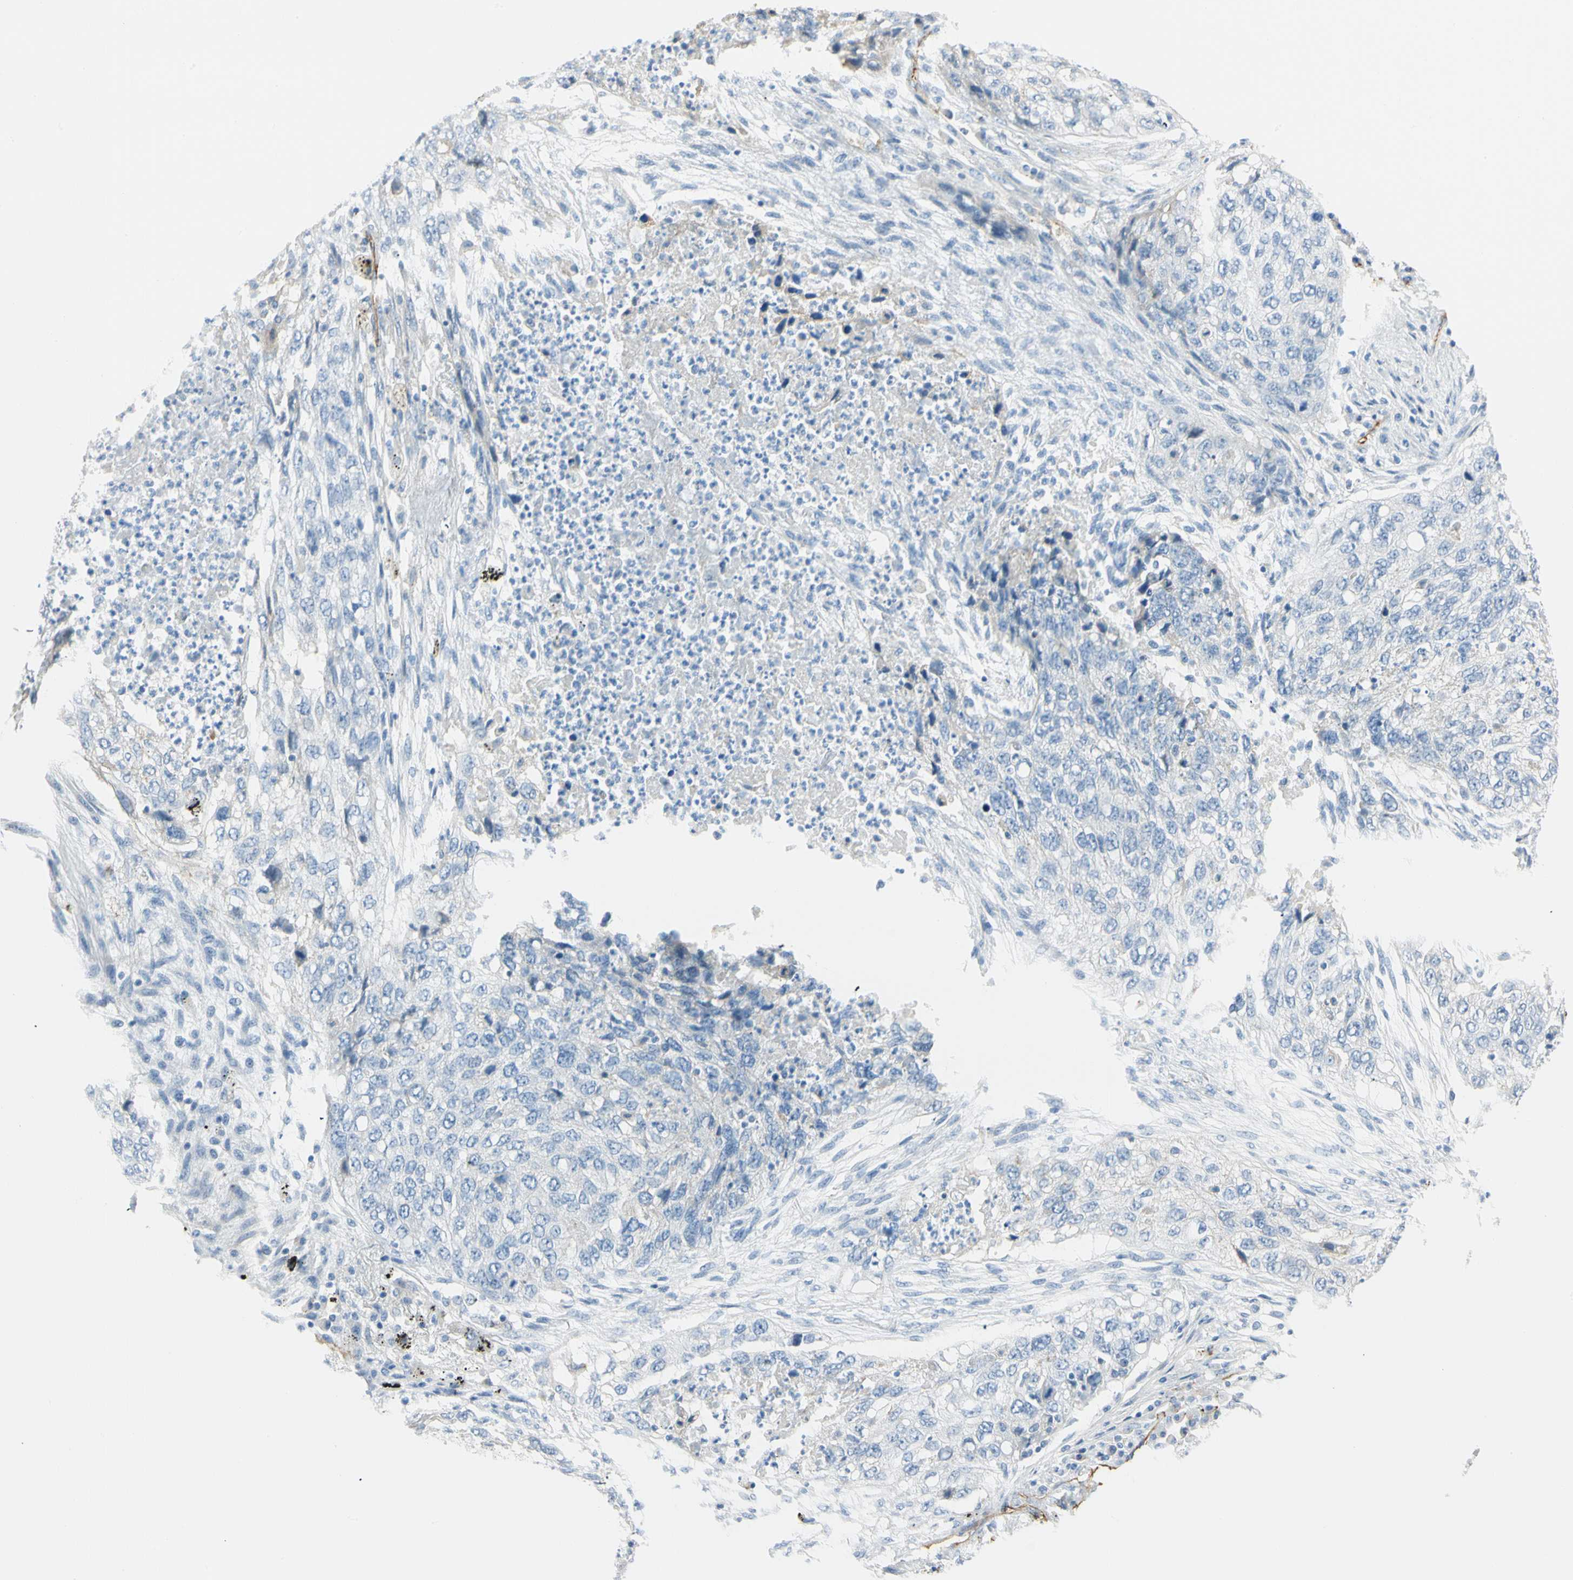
{"staining": {"intensity": "weak", "quantity": "<25%", "location": "cytoplasmic/membranous"}, "tissue": "lung cancer", "cell_type": "Tumor cells", "image_type": "cancer", "snomed": [{"axis": "morphology", "description": "Squamous cell carcinoma, NOS"}, {"axis": "topography", "description": "Lung"}], "caption": "Squamous cell carcinoma (lung) was stained to show a protein in brown. There is no significant expression in tumor cells.", "gene": "VPS9D1", "patient": {"sex": "female", "age": 63}}